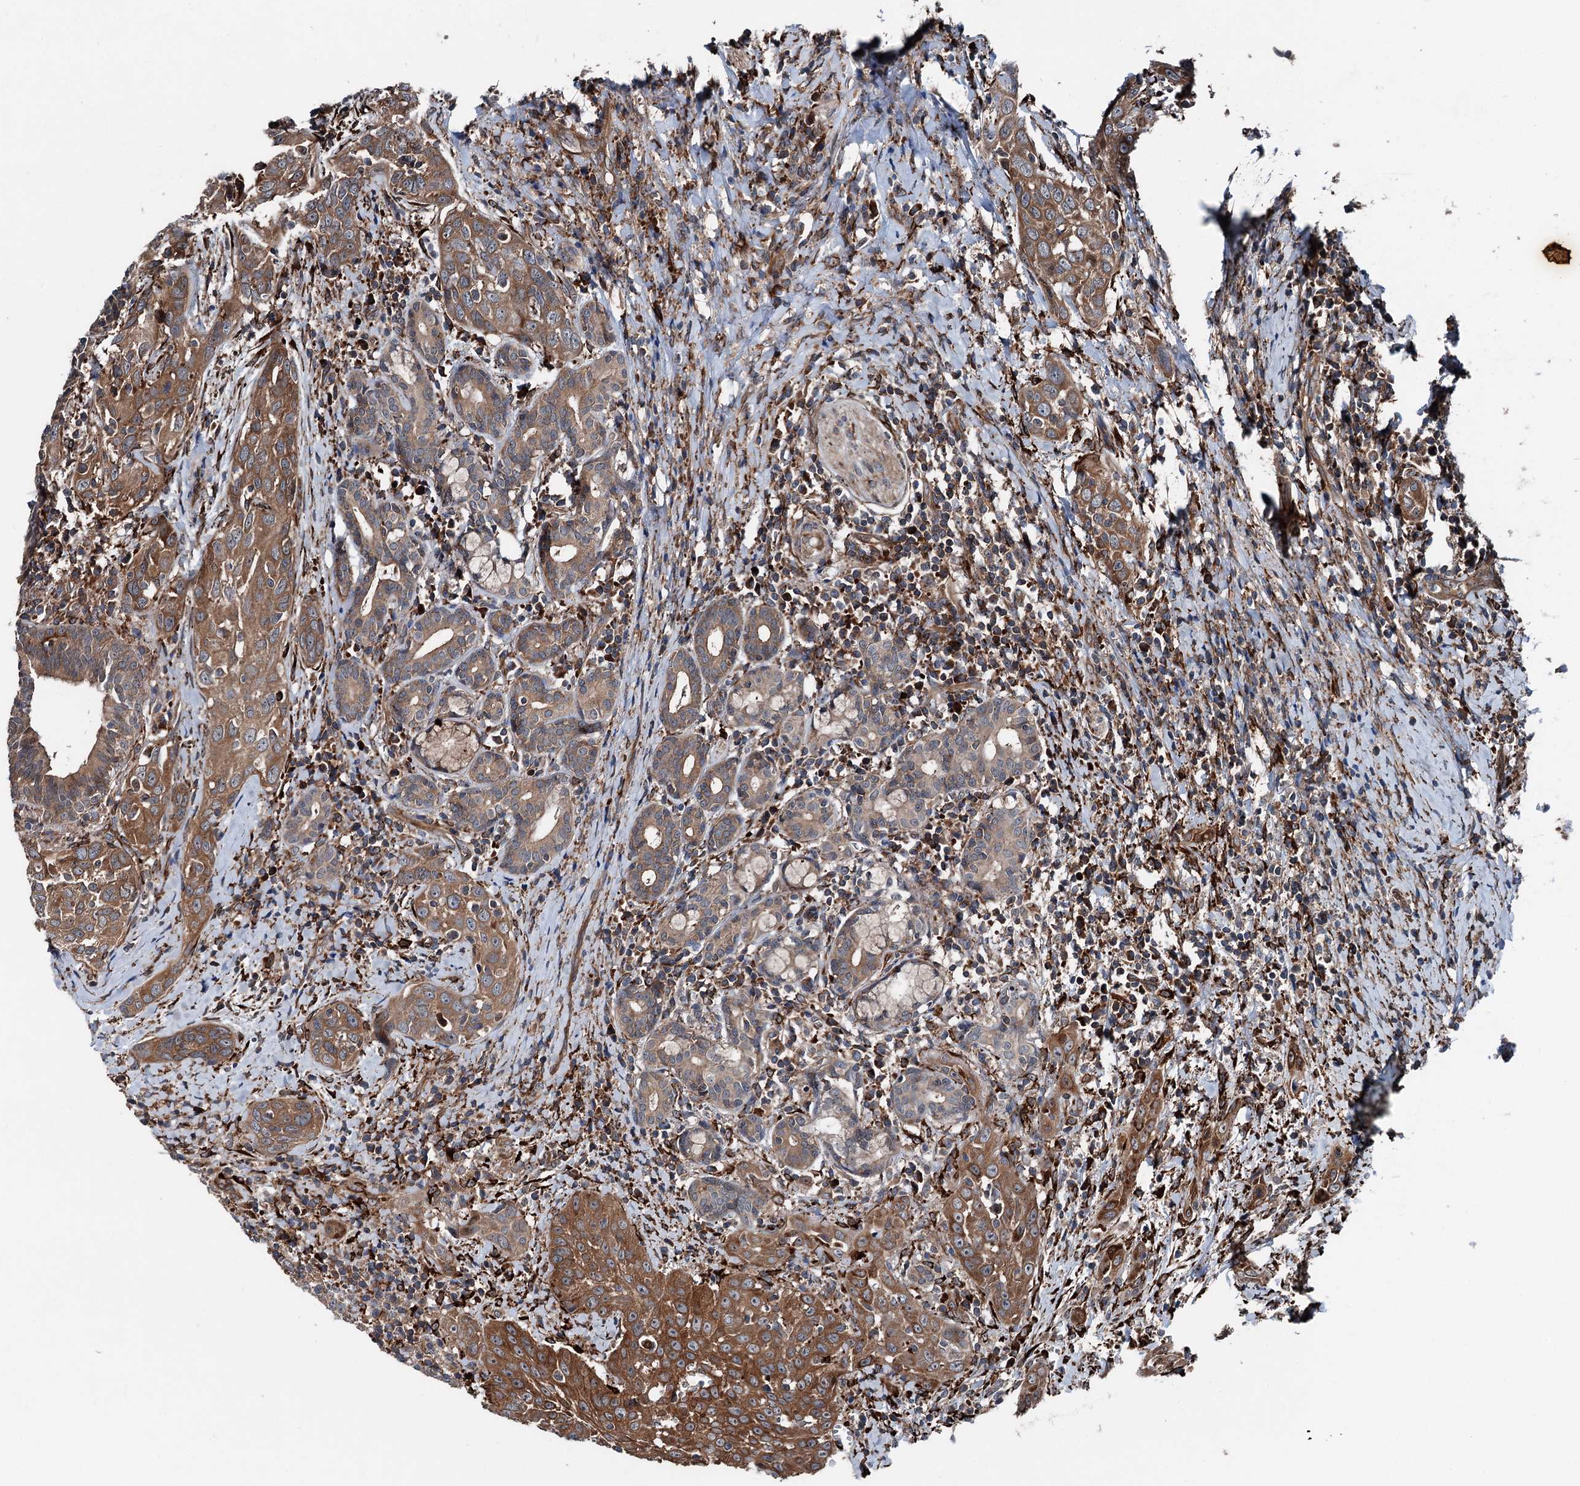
{"staining": {"intensity": "moderate", "quantity": ">75%", "location": "cytoplasmic/membranous"}, "tissue": "head and neck cancer", "cell_type": "Tumor cells", "image_type": "cancer", "snomed": [{"axis": "morphology", "description": "Squamous cell carcinoma, NOS"}, {"axis": "topography", "description": "Oral tissue"}, {"axis": "topography", "description": "Head-Neck"}], "caption": "The immunohistochemical stain shows moderate cytoplasmic/membranous staining in tumor cells of head and neck cancer (squamous cell carcinoma) tissue. Using DAB (brown) and hematoxylin (blue) stains, captured at high magnification using brightfield microscopy.", "gene": "DDIAS", "patient": {"sex": "female", "age": 50}}